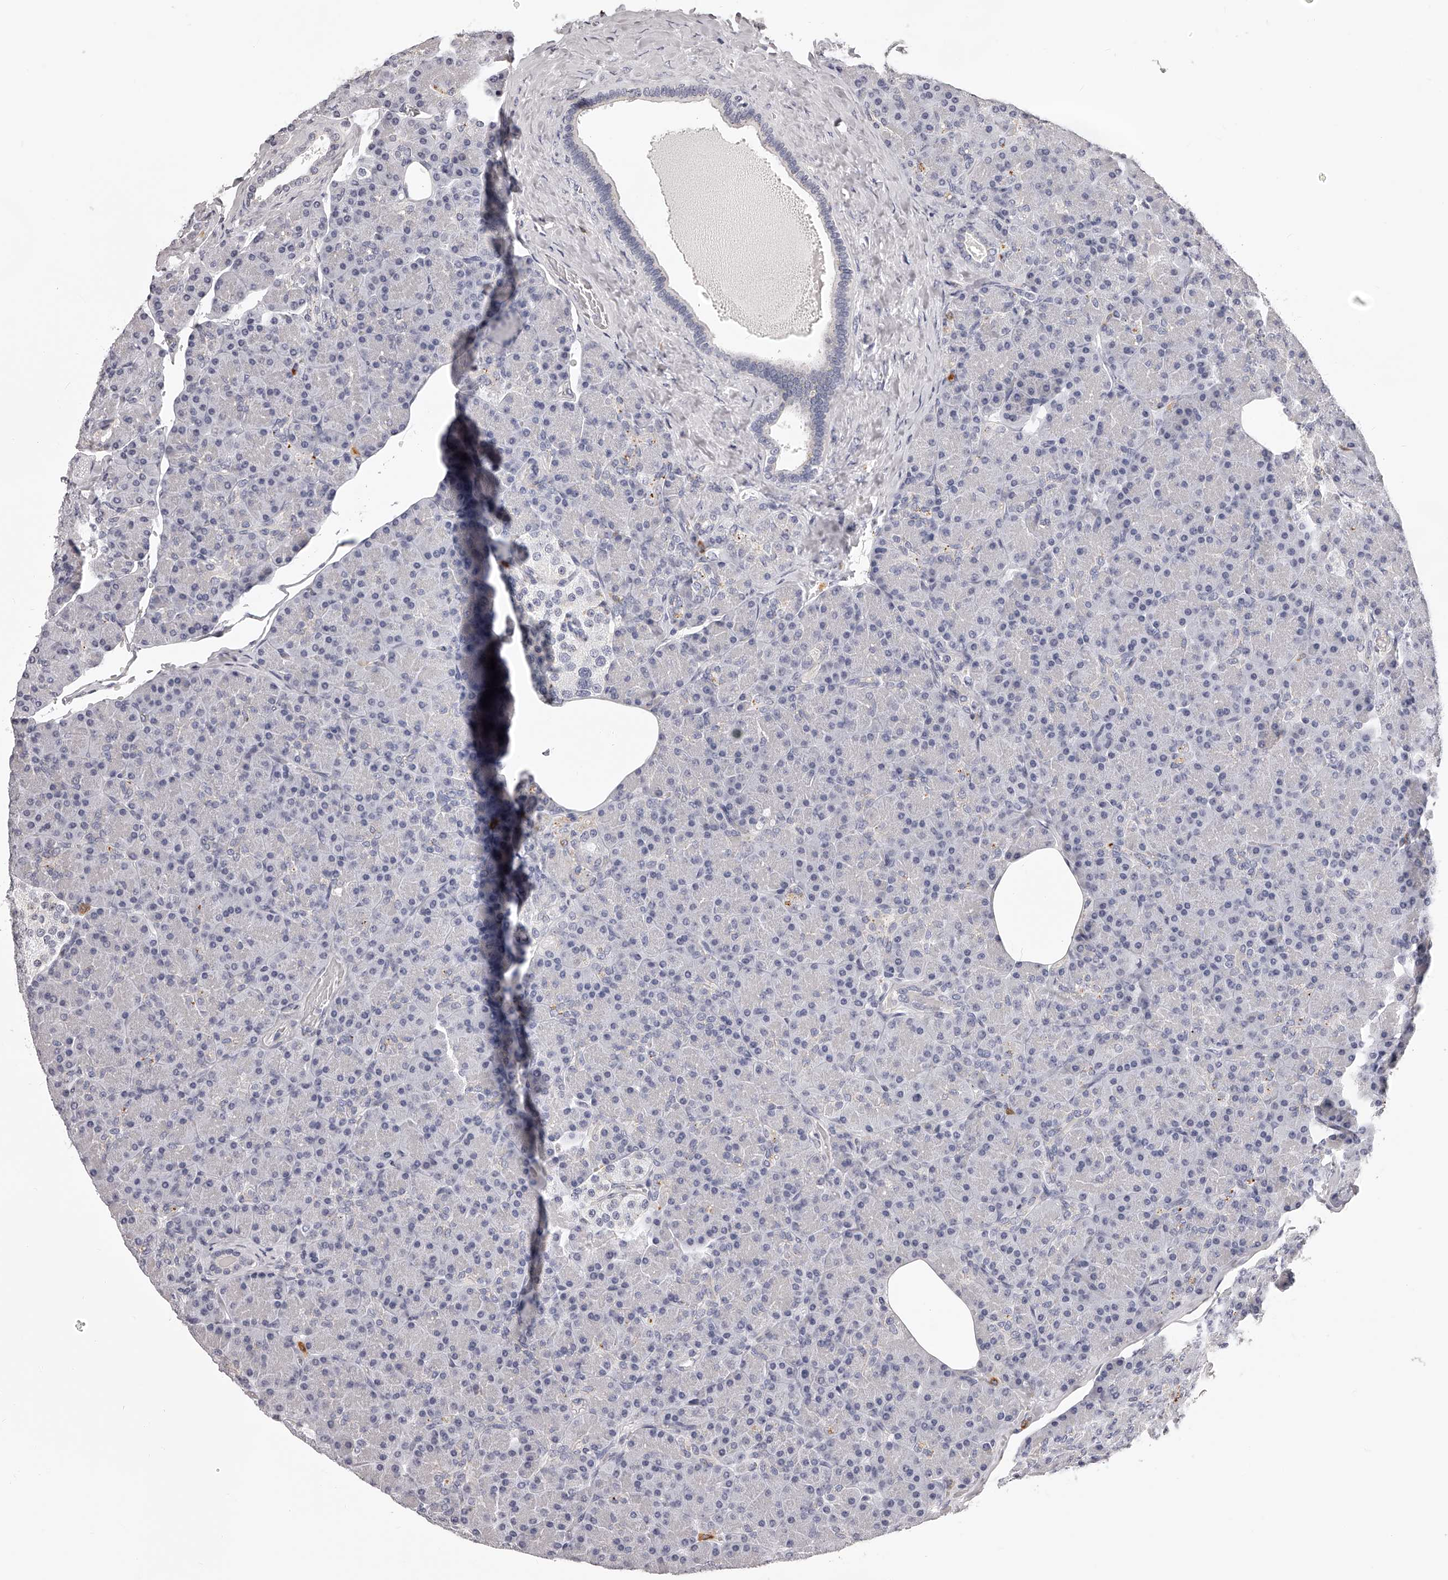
{"staining": {"intensity": "negative", "quantity": "none", "location": "none"}, "tissue": "pancreas", "cell_type": "Exocrine glandular cells", "image_type": "normal", "snomed": [{"axis": "morphology", "description": "Normal tissue, NOS"}, {"axis": "topography", "description": "Pancreas"}], "caption": "Immunohistochemistry histopathology image of unremarkable human pancreas stained for a protein (brown), which shows no expression in exocrine glandular cells.", "gene": "DMRT1", "patient": {"sex": "female", "age": 43}}